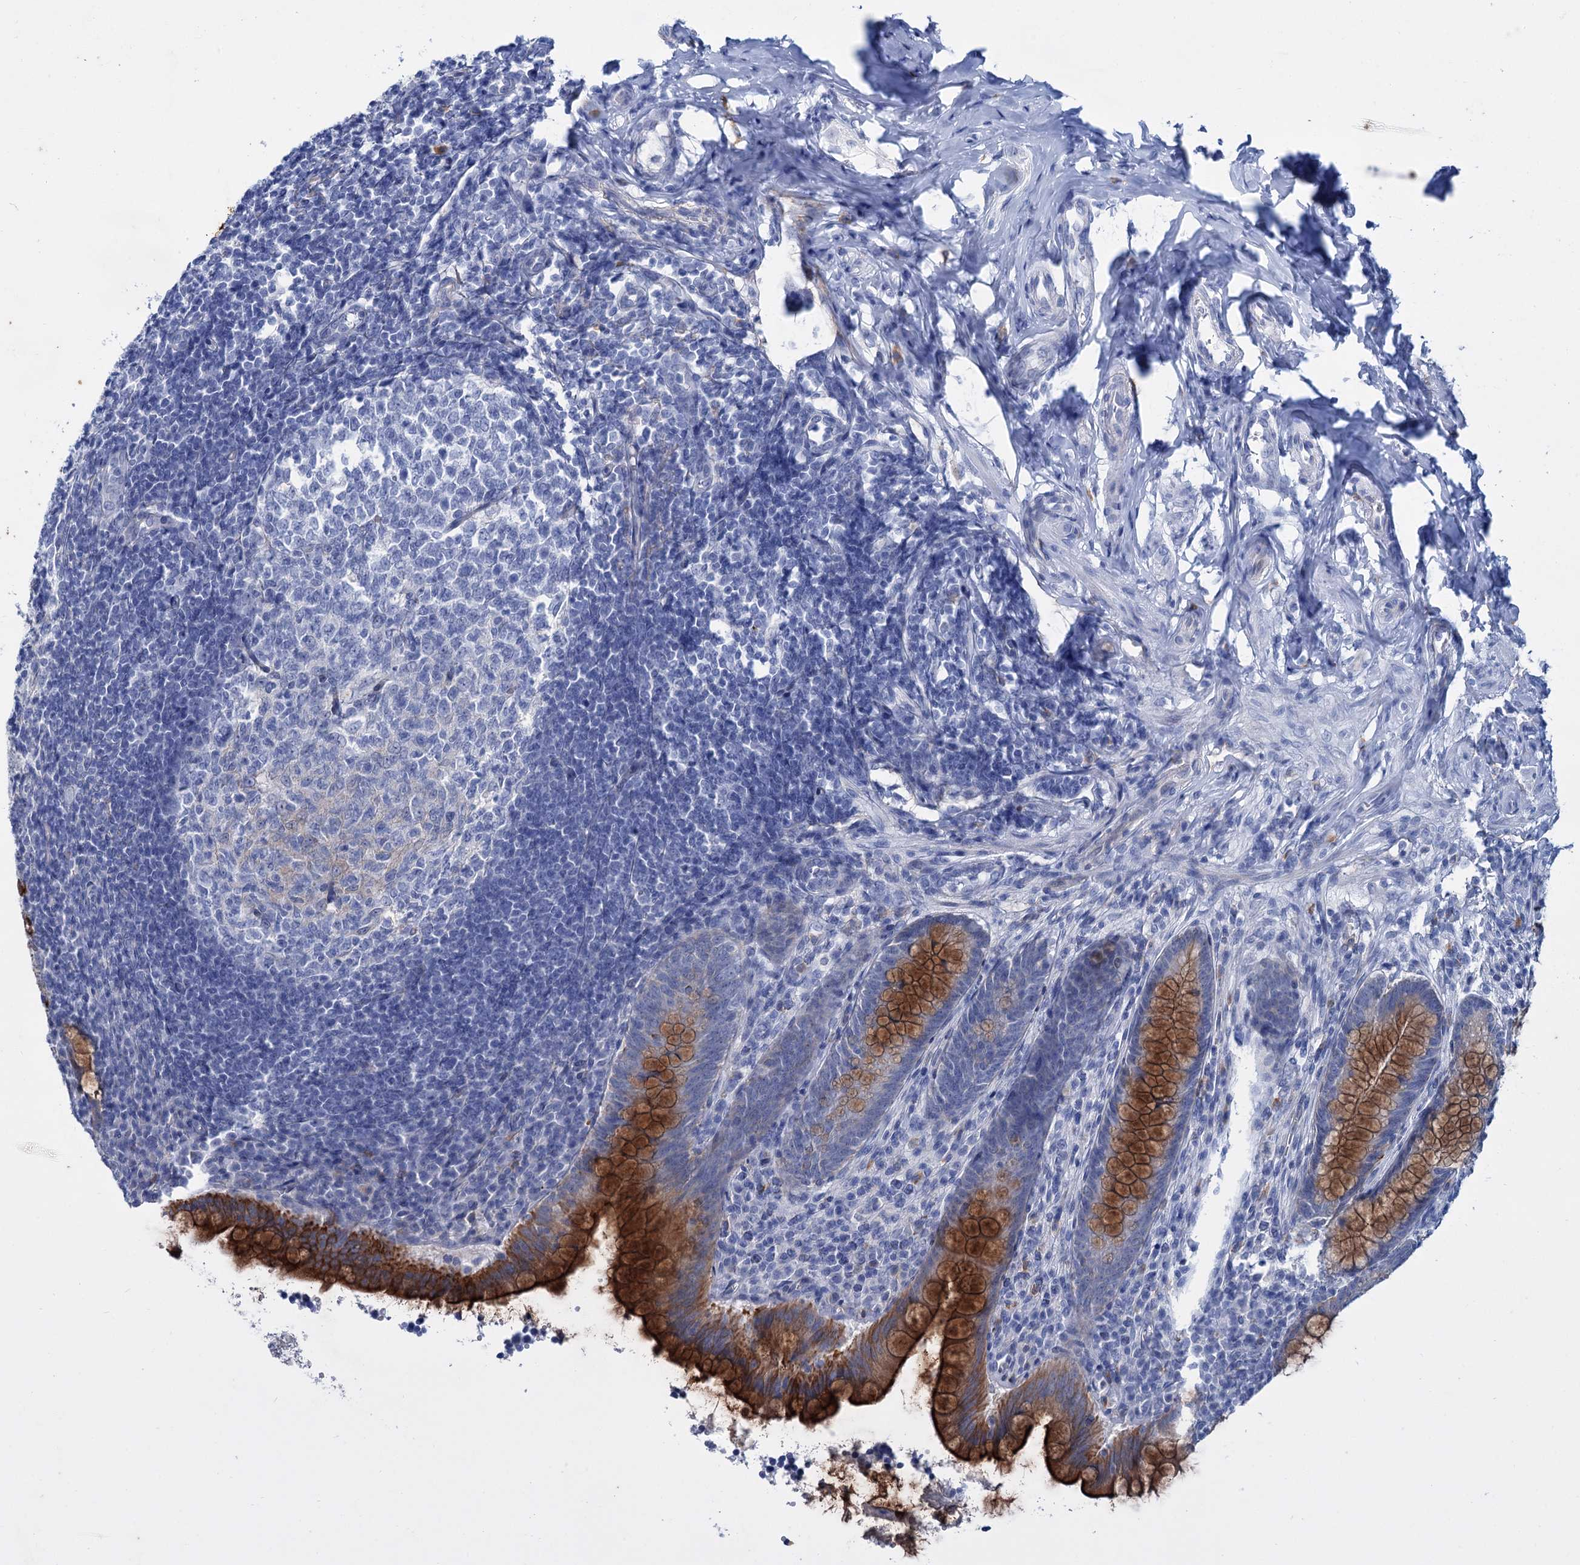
{"staining": {"intensity": "strong", "quantity": ">75%", "location": "cytoplasmic/membranous"}, "tissue": "appendix", "cell_type": "Glandular cells", "image_type": "normal", "snomed": [{"axis": "morphology", "description": "Normal tissue, NOS"}, {"axis": "topography", "description": "Appendix"}], "caption": "The image reveals immunohistochemical staining of benign appendix. There is strong cytoplasmic/membranous staining is present in approximately >75% of glandular cells. (DAB IHC, brown staining for protein, blue staining for nuclei).", "gene": "FAAP20", "patient": {"sex": "female", "age": 33}}